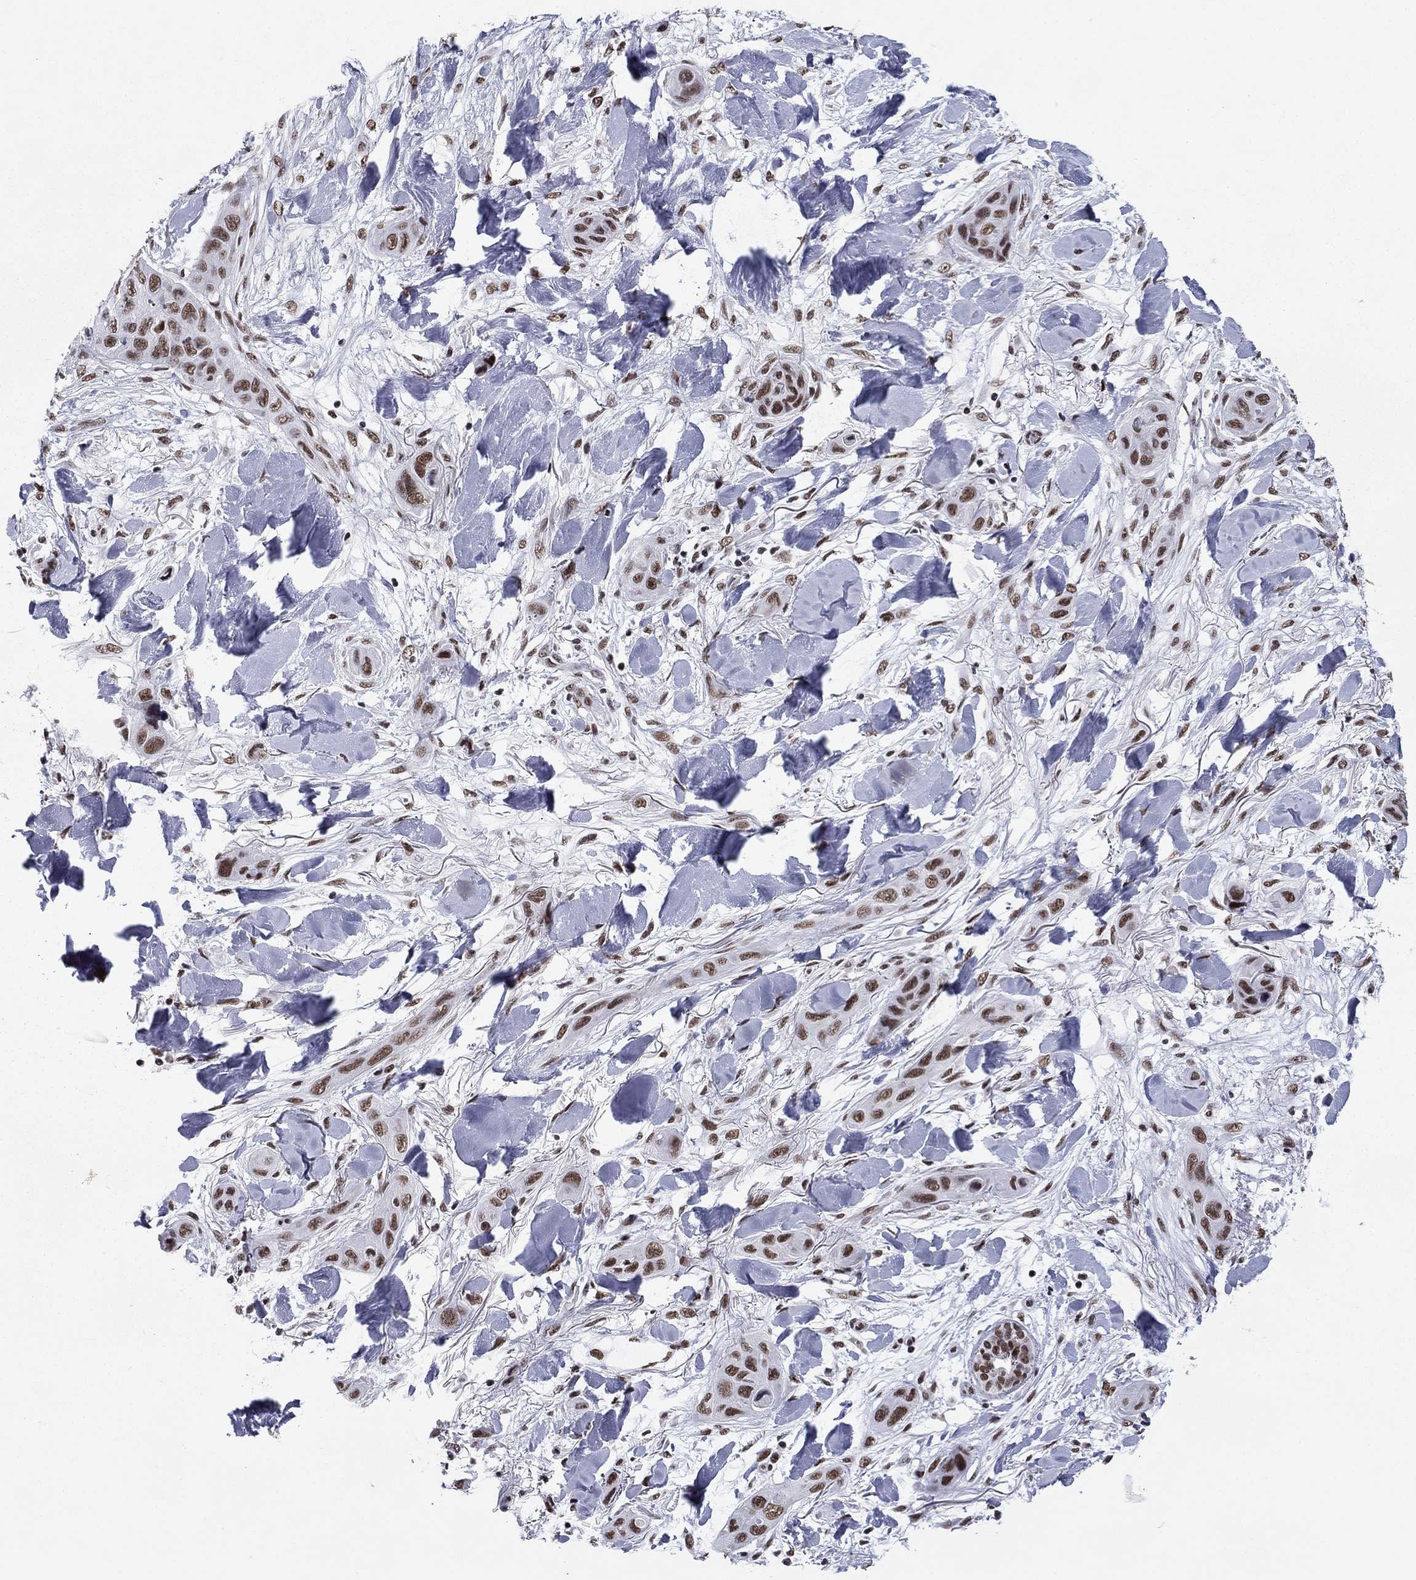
{"staining": {"intensity": "moderate", "quantity": ">75%", "location": "nuclear"}, "tissue": "skin cancer", "cell_type": "Tumor cells", "image_type": "cancer", "snomed": [{"axis": "morphology", "description": "Squamous cell carcinoma, NOS"}, {"axis": "topography", "description": "Skin"}], "caption": "Immunohistochemical staining of human skin cancer demonstrates medium levels of moderate nuclear positivity in about >75% of tumor cells. The protein of interest is stained brown, and the nuclei are stained in blue (DAB (3,3'-diaminobenzidine) IHC with brightfield microscopy, high magnification).", "gene": "ETV5", "patient": {"sex": "male", "age": 78}}